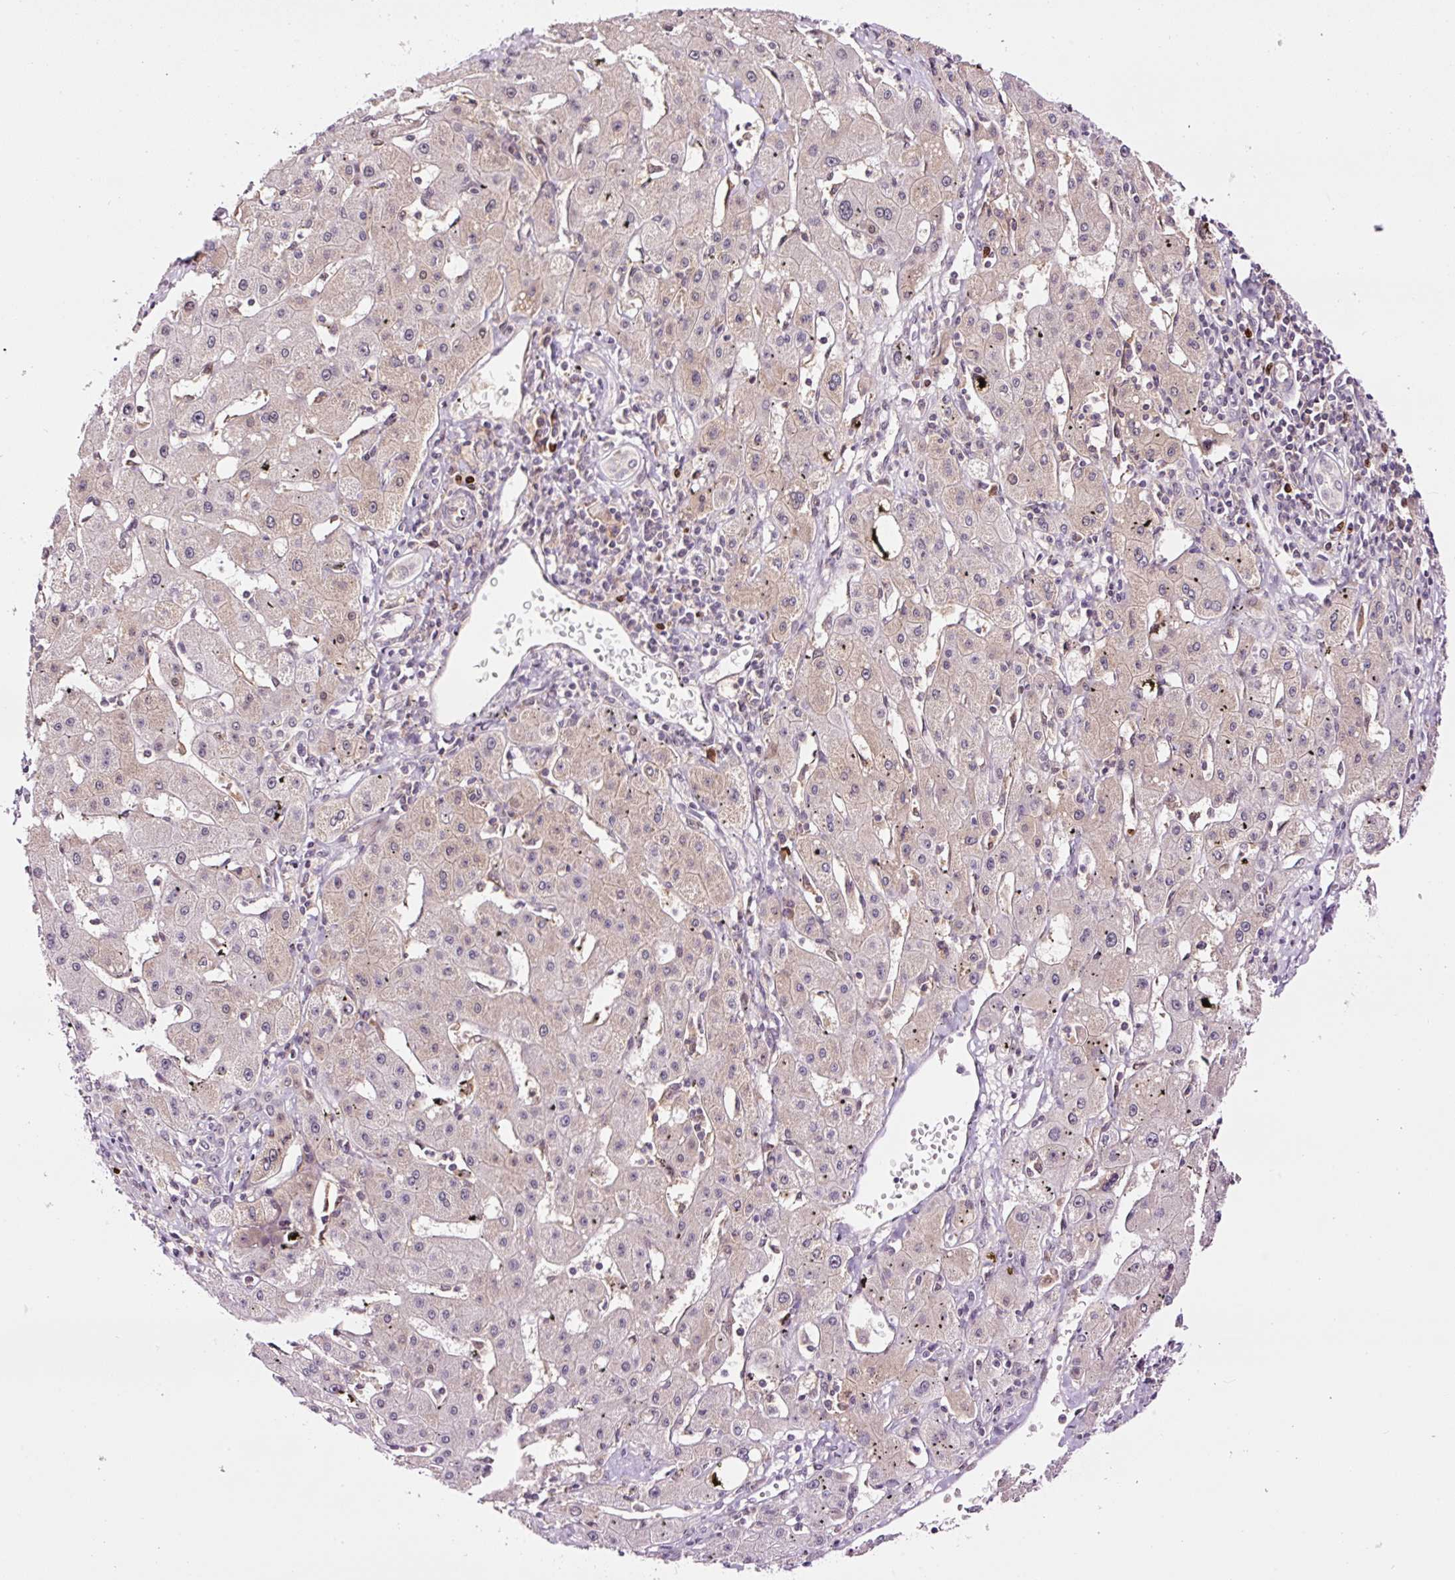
{"staining": {"intensity": "negative", "quantity": "none", "location": "none"}, "tissue": "liver cancer", "cell_type": "Tumor cells", "image_type": "cancer", "snomed": [{"axis": "morphology", "description": "Carcinoma, Hepatocellular, NOS"}, {"axis": "topography", "description": "Liver"}], "caption": "DAB (3,3'-diaminobenzidine) immunohistochemical staining of hepatocellular carcinoma (liver) shows no significant positivity in tumor cells. (DAB immunohistochemistry (IHC), high magnification).", "gene": "DPPA4", "patient": {"sex": "male", "age": 72}}